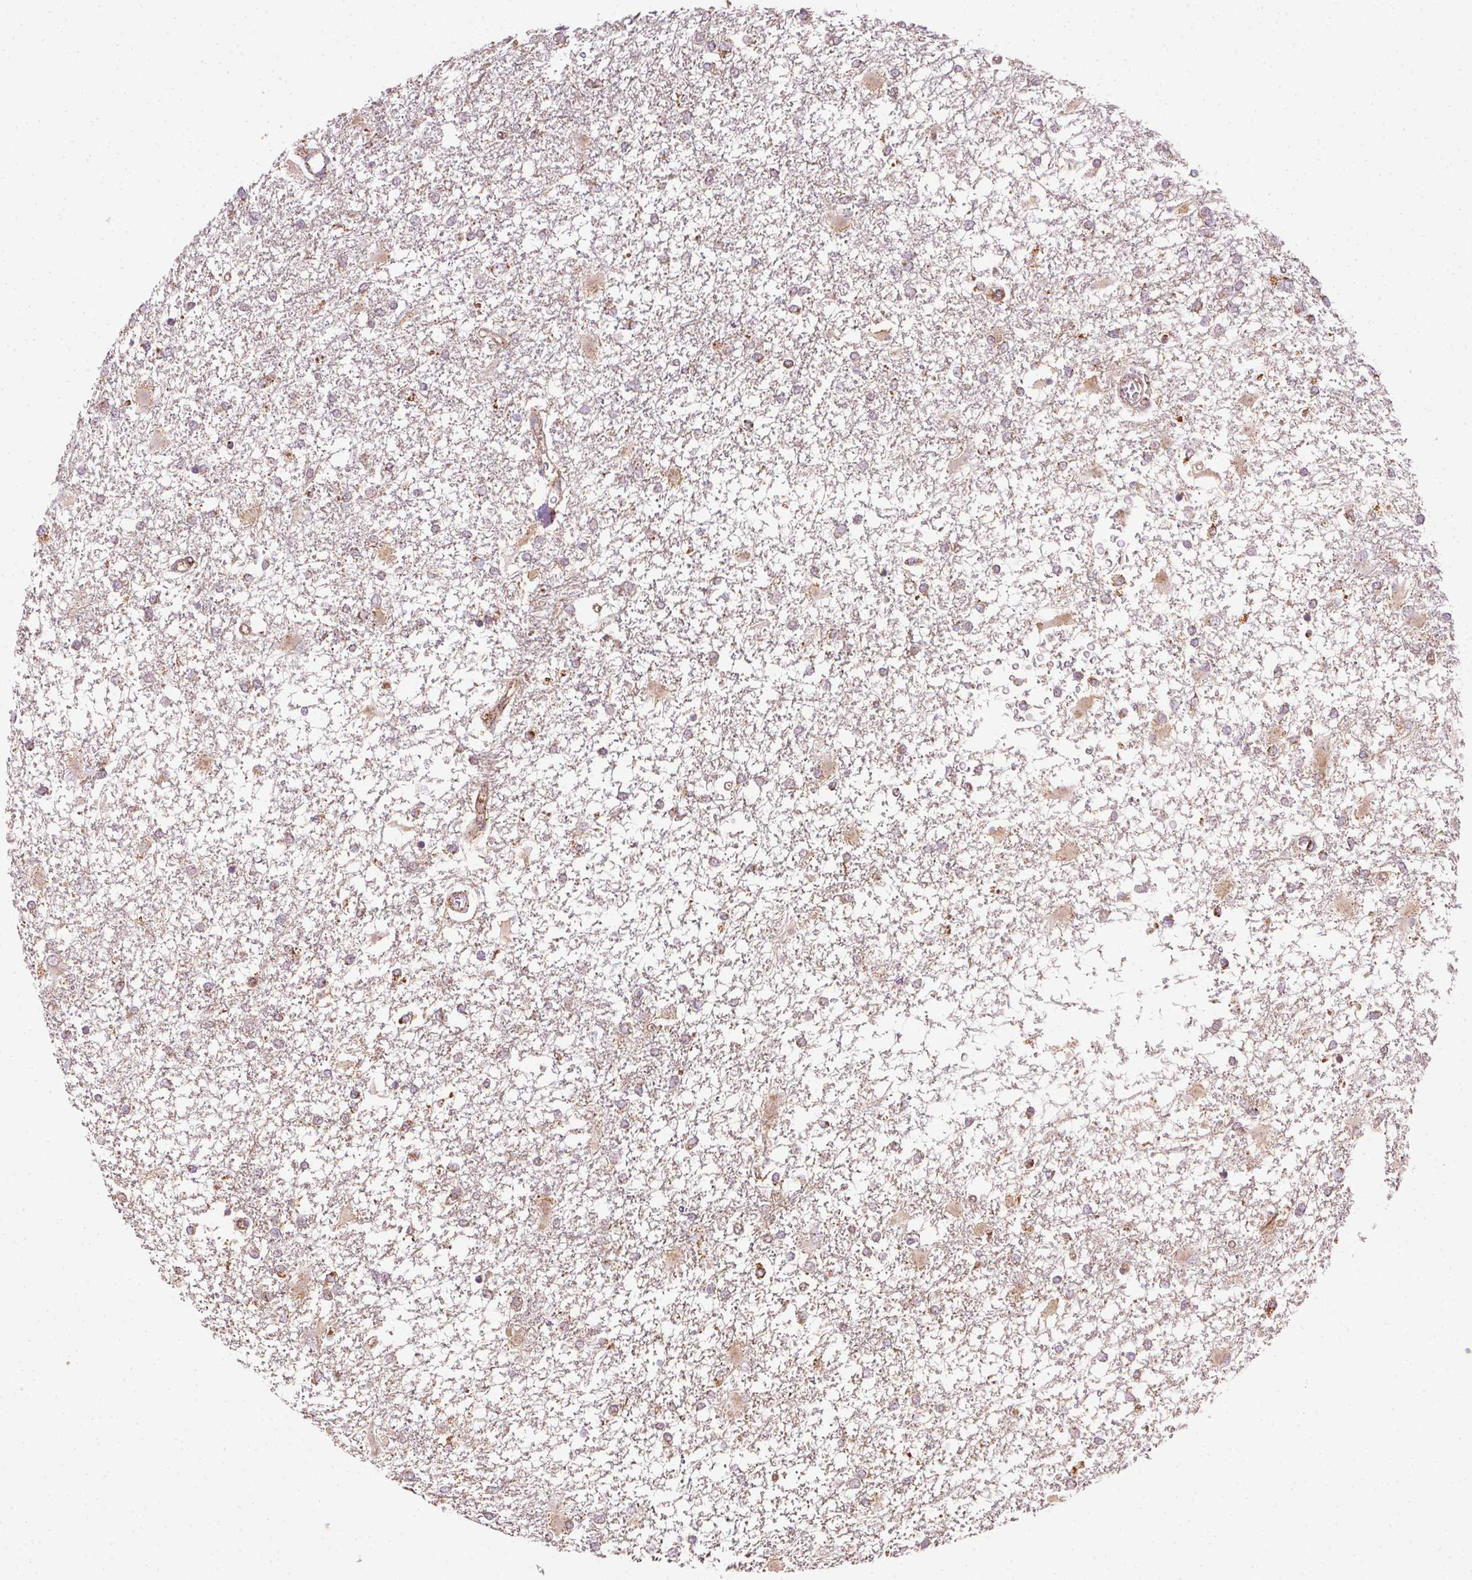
{"staining": {"intensity": "weak", "quantity": ">75%", "location": "cytoplasmic/membranous"}, "tissue": "glioma", "cell_type": "Tumor cells", "image_type": "cancer", "snomed": [{"axis": "morphology", "description": "Glioma, malignant, High grade"}, {"axis": "topography", "description": "Cerebral cortex"}], "caption": "Protein expression analysis of malignant high-grade glioma exhibits weak cytoplasmic/membranous expression in about >75% of tumor cells. (brown staining indicates protein expression, while blue staining denotes nuclei).", "gene": "CLPB", "patient": {"sex": "male", "age": 79}}